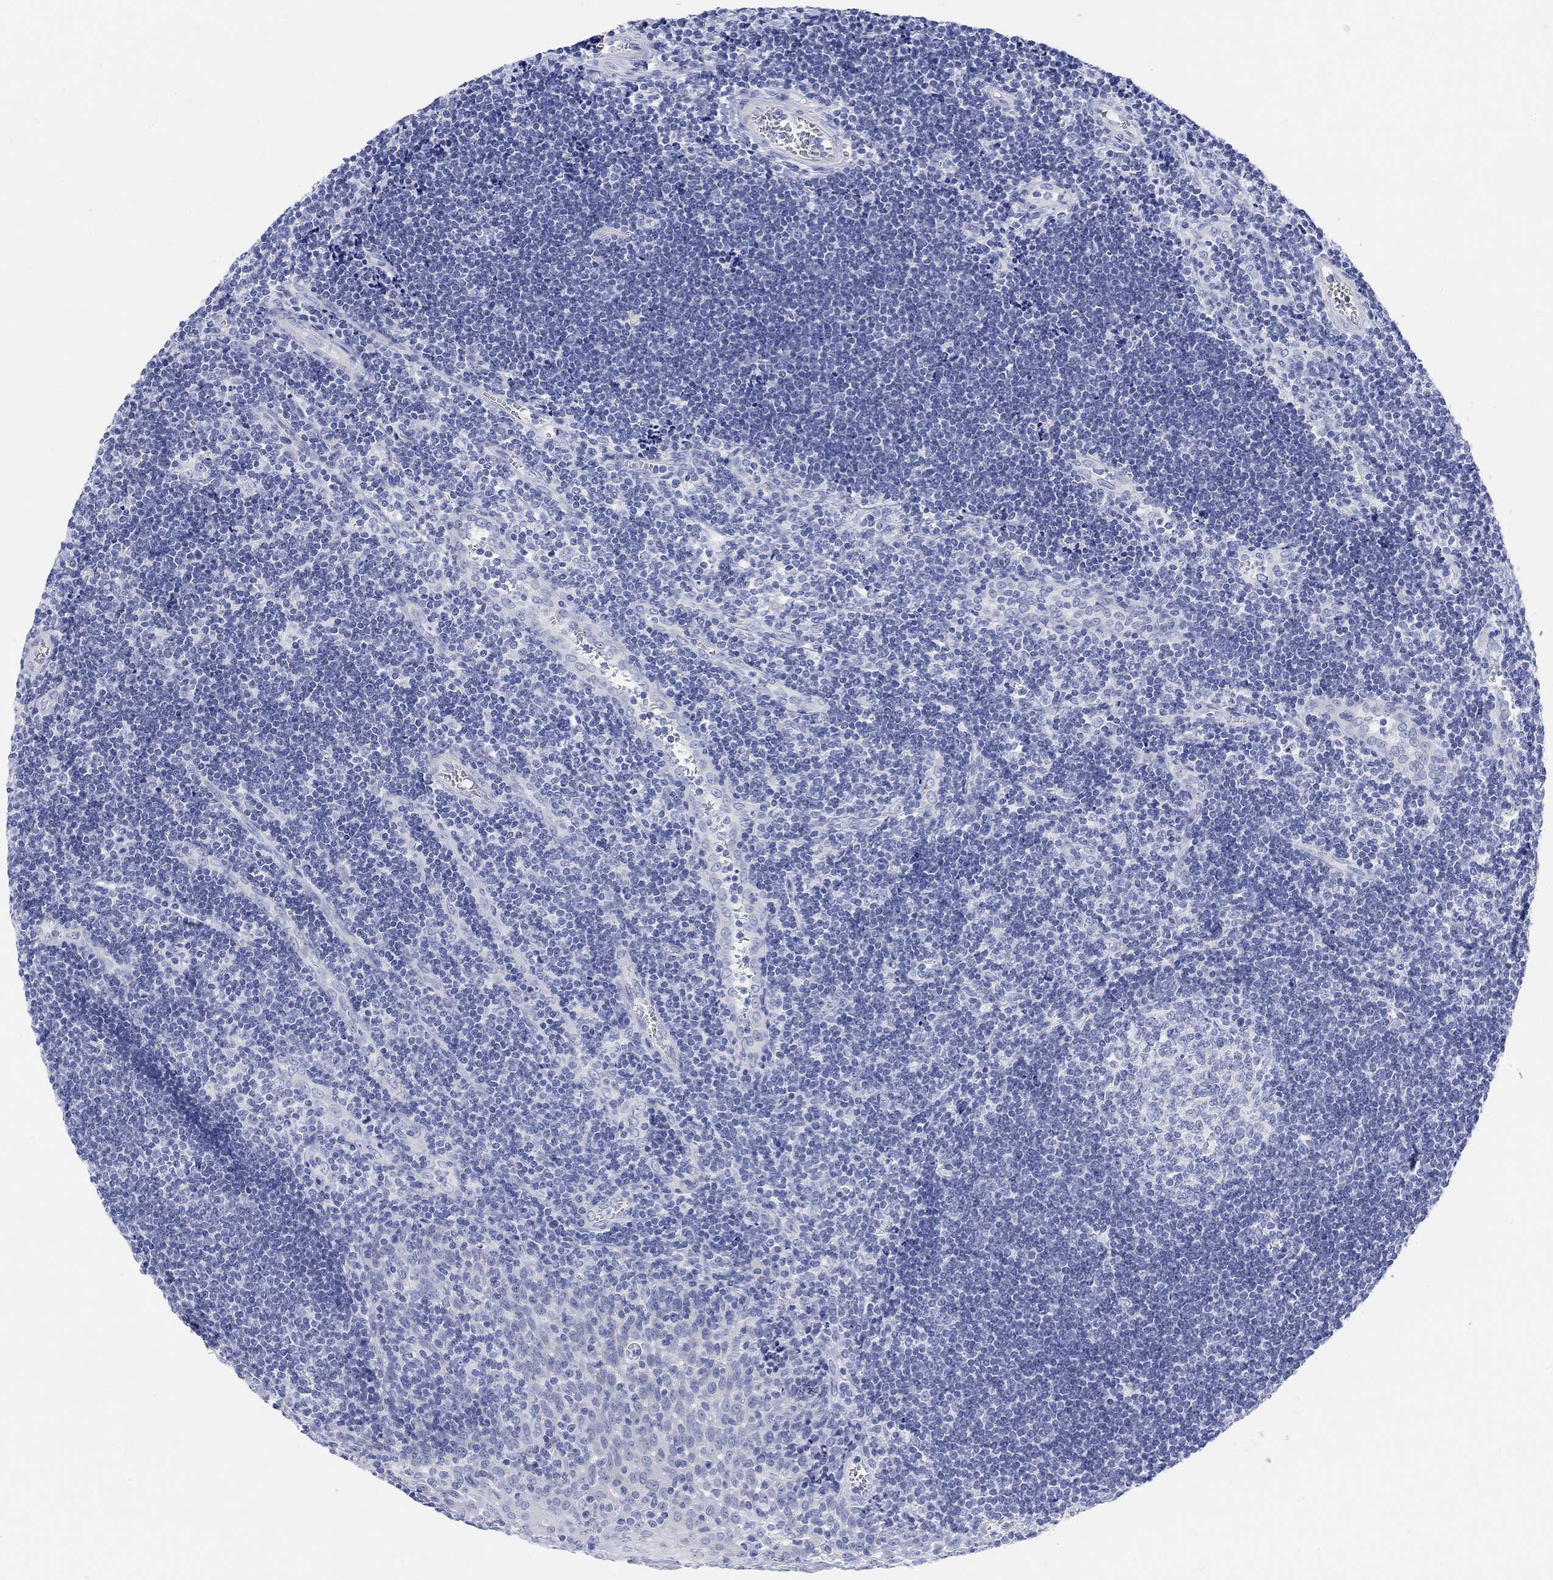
{"staining": {"intensity": "negative", "quantity": "none", "location": "none"}, "tissue": "tonsil", "cell_type": "Germinal center cells", "image_type": "normal", "snomed": [{"axis": "morphology", "description": "Normal tissue, NOS"}, {"axis": "topography", "description": "Tonsil"}], "caption": "Germinal center cells show no significant protein expression in benign tonsil.", "gene": "XIRP2", "patient": {"sex": "male", "age": 33}}